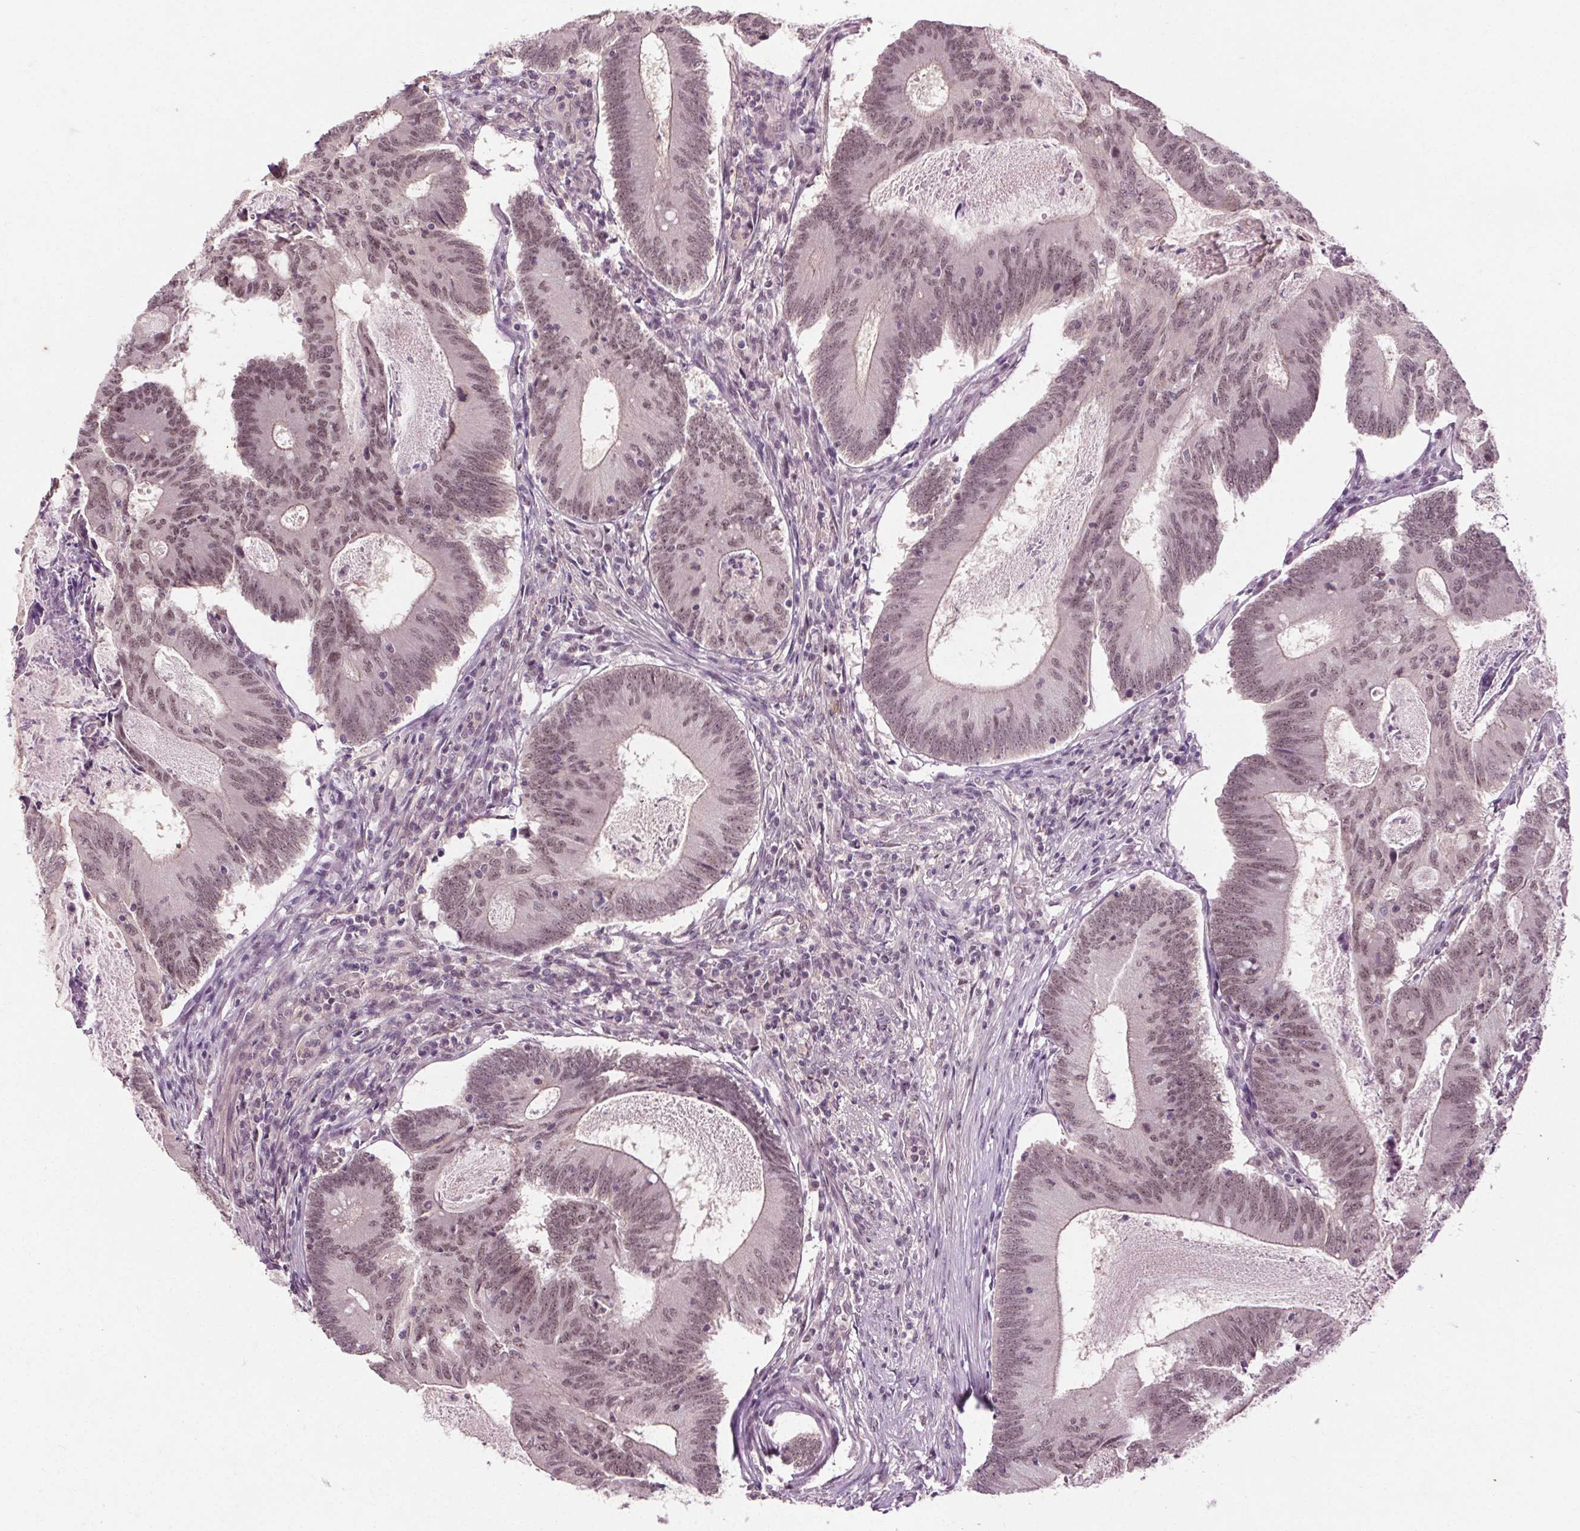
{"staining": {"intensity": "moderate", "quantity": ">75%", "location": "nuclear"}, "tissue": "colorectal cancer", "cell_type": "Tumor cells", "image_type": "cancer", "snomed": [{"axis": "morphology", "description": "Adenocarcinoma, NOS"}, {"axis": "topography", "description": "Colon"}], "caption": "Immunohistochemistry (IHC) of human colorectal cancer displays medium levels of moderate nuclear positivity in about >75% of tumor cells.", "gene": "MED6", "patient": {"sex": "female", "age": 70}}